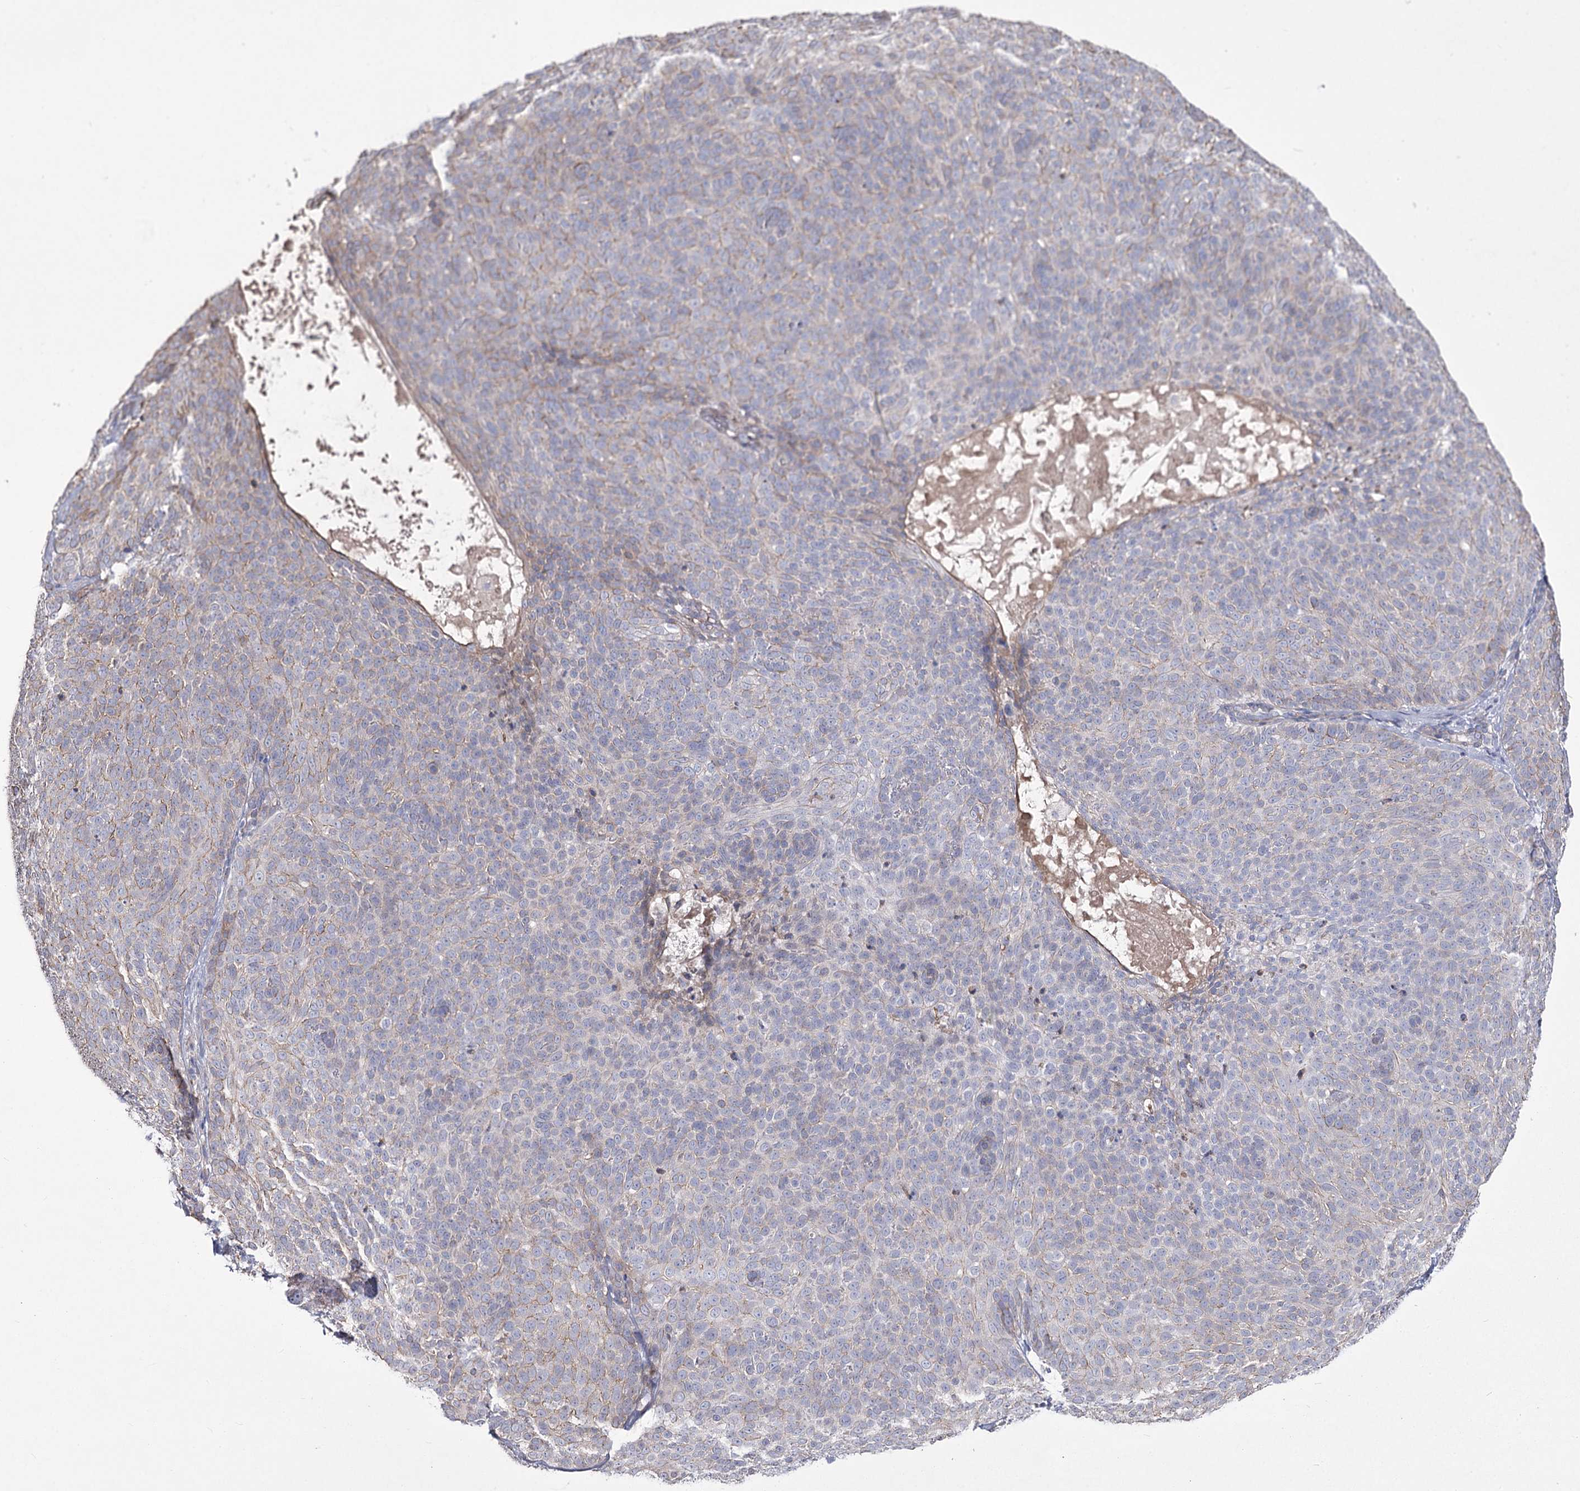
{"staining": {"intensity": "weak", "quantity": "<25%", "location": "cytoplasmic/membranous"}, "tissue": "skin cancer", "cell_type": "Tumor cells", "image_type": "cancer", "snomed": [{"axis": "morphology", "description": "Basal cell carcinoma"}, {"axis": "topography", "description": "Skin"}], "caption": "Immunohistochemical staining of skin cancer (basal cell carcinoma) demonstrates no significant expression in tumor cells.", "gene": "ME3", "patient": {"sex": "male", "age": 85}}